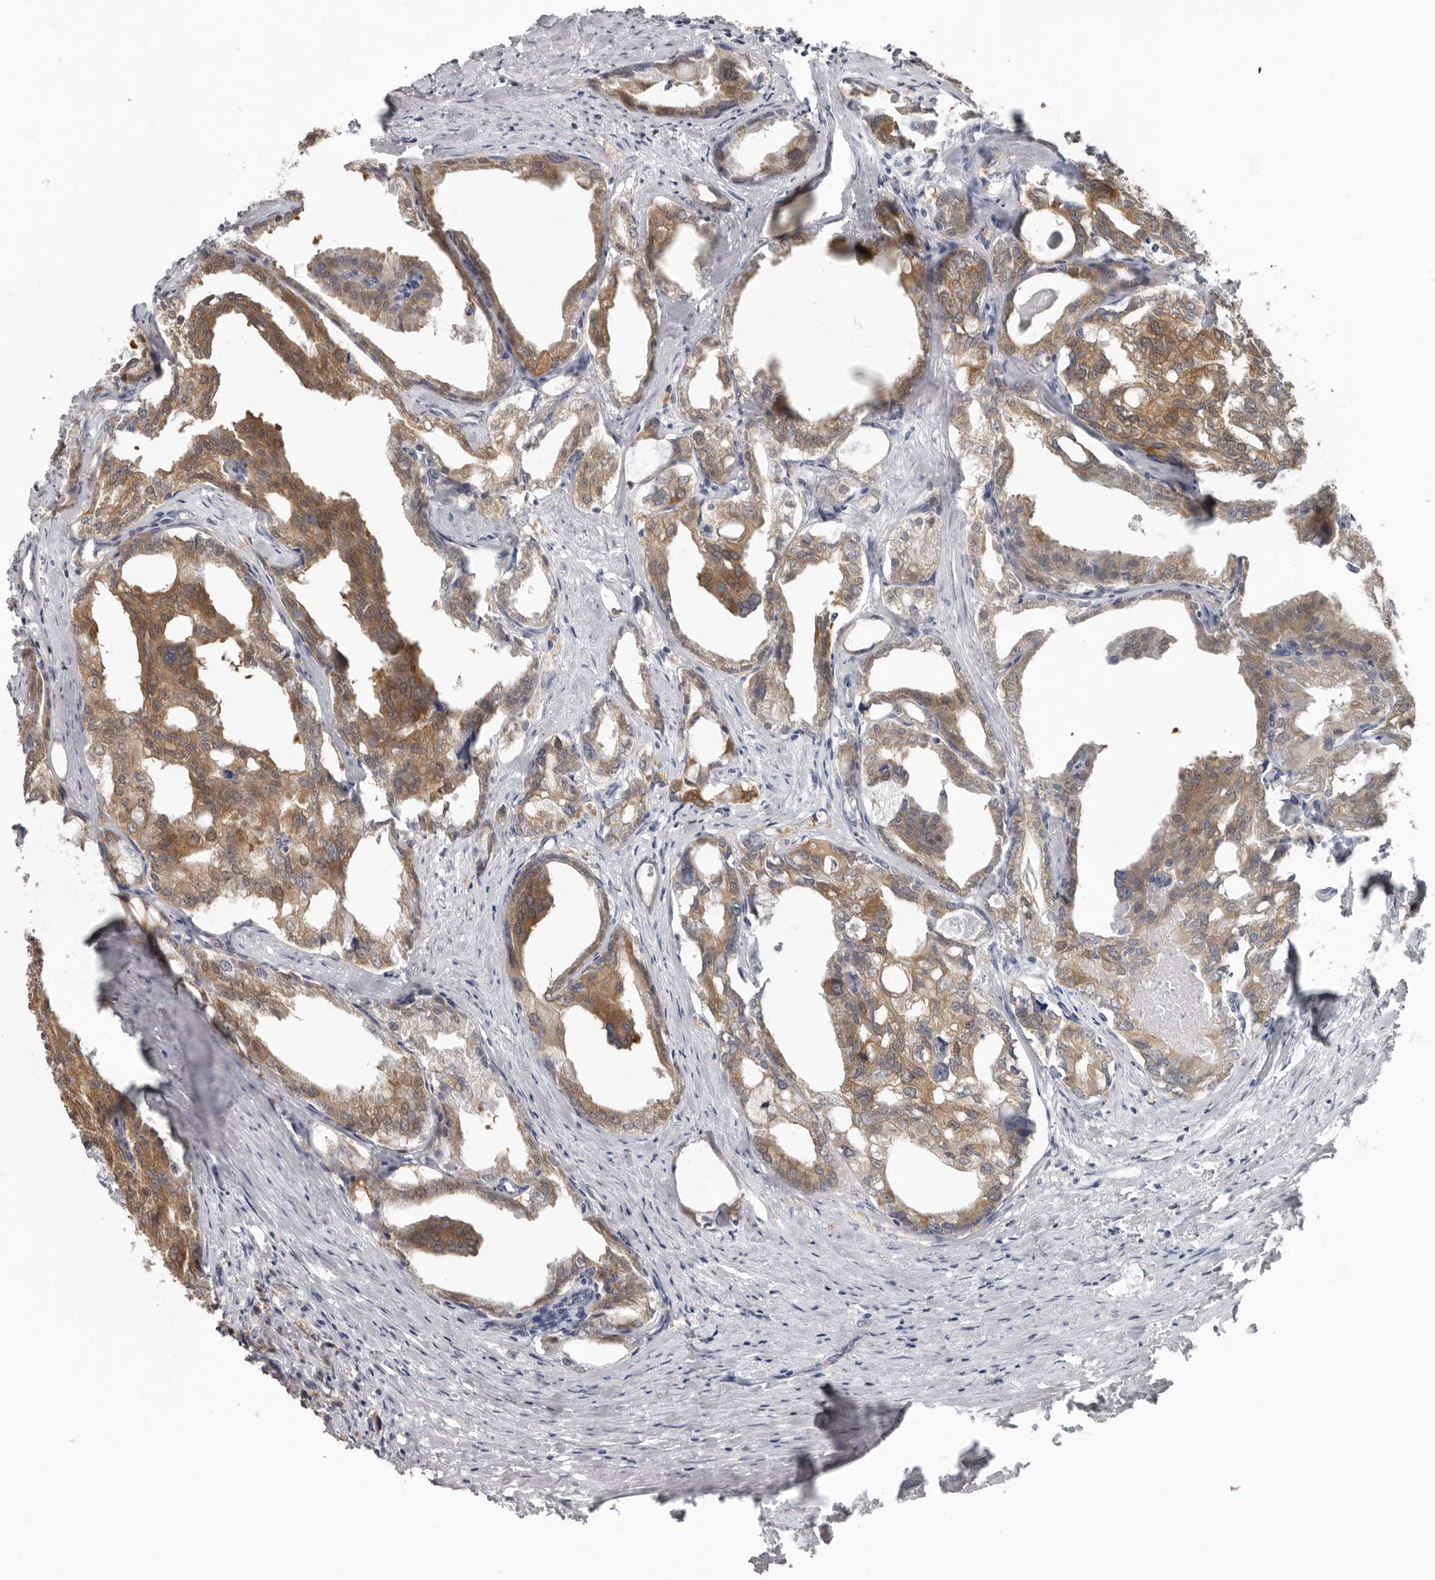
{"staining": {"intensity": "moderate", "quantity": ">75%", "location": "cytoplasmic/membranous"}, "tissue": "prostate cancer", "cell_type": "Tumor cells", "image_type": "cancer", "snomed": [{"axis": "morphology", "description": "Adenocarcinoma, High grade"}, {"axis": "topography", "description": "Prostate"}], "caption": "This histopathology image displays prostate cancer (adenocarcinoma (high-grade)) stained with immunohistochemistry (IHC) to label a protein in brown. The cytoplasmic/membranous of tumor cells show moderate positivity for the protein. Nuclei are counter-stained blue.", "gene": "BAD", "patient": {"sex": "male", "age": 50}}